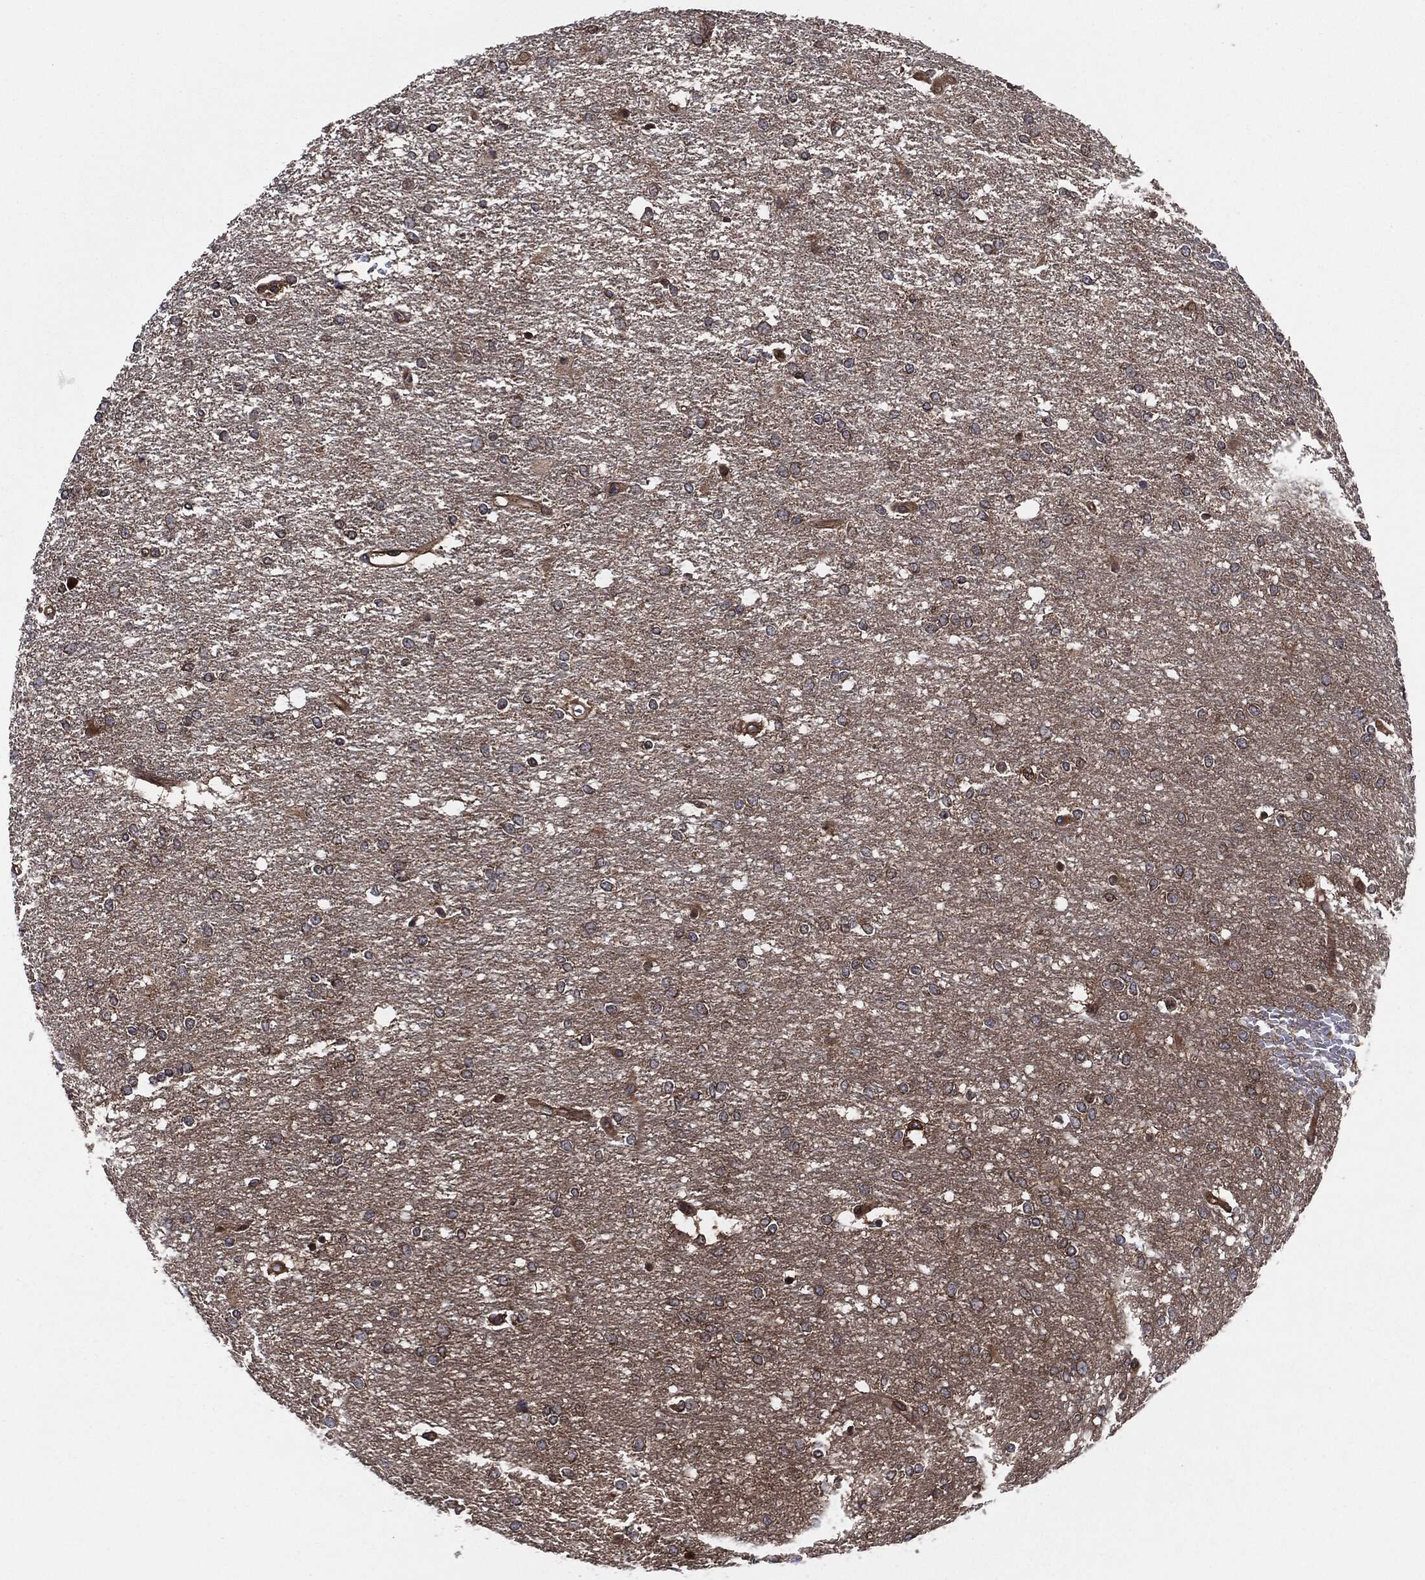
{"staining": {"intensity": "negative", "quantity": "none", "location": "none"}, "tissue": "glioma", "cell_type": "Tumor cells", "image_type": "cancer", "snomed": [{"axis": "morphology", "description": "Glioma, malignant, High grade"}, {"axis": "topography", "description": "Brain"}], "caption": "This is an immunohistochemistry histopathology image of human malignant glioma (high-grade). There is no staining in tumor cells.", "gene": "XPNPEP1", "patient": {"sex": "female", "age": 61}}